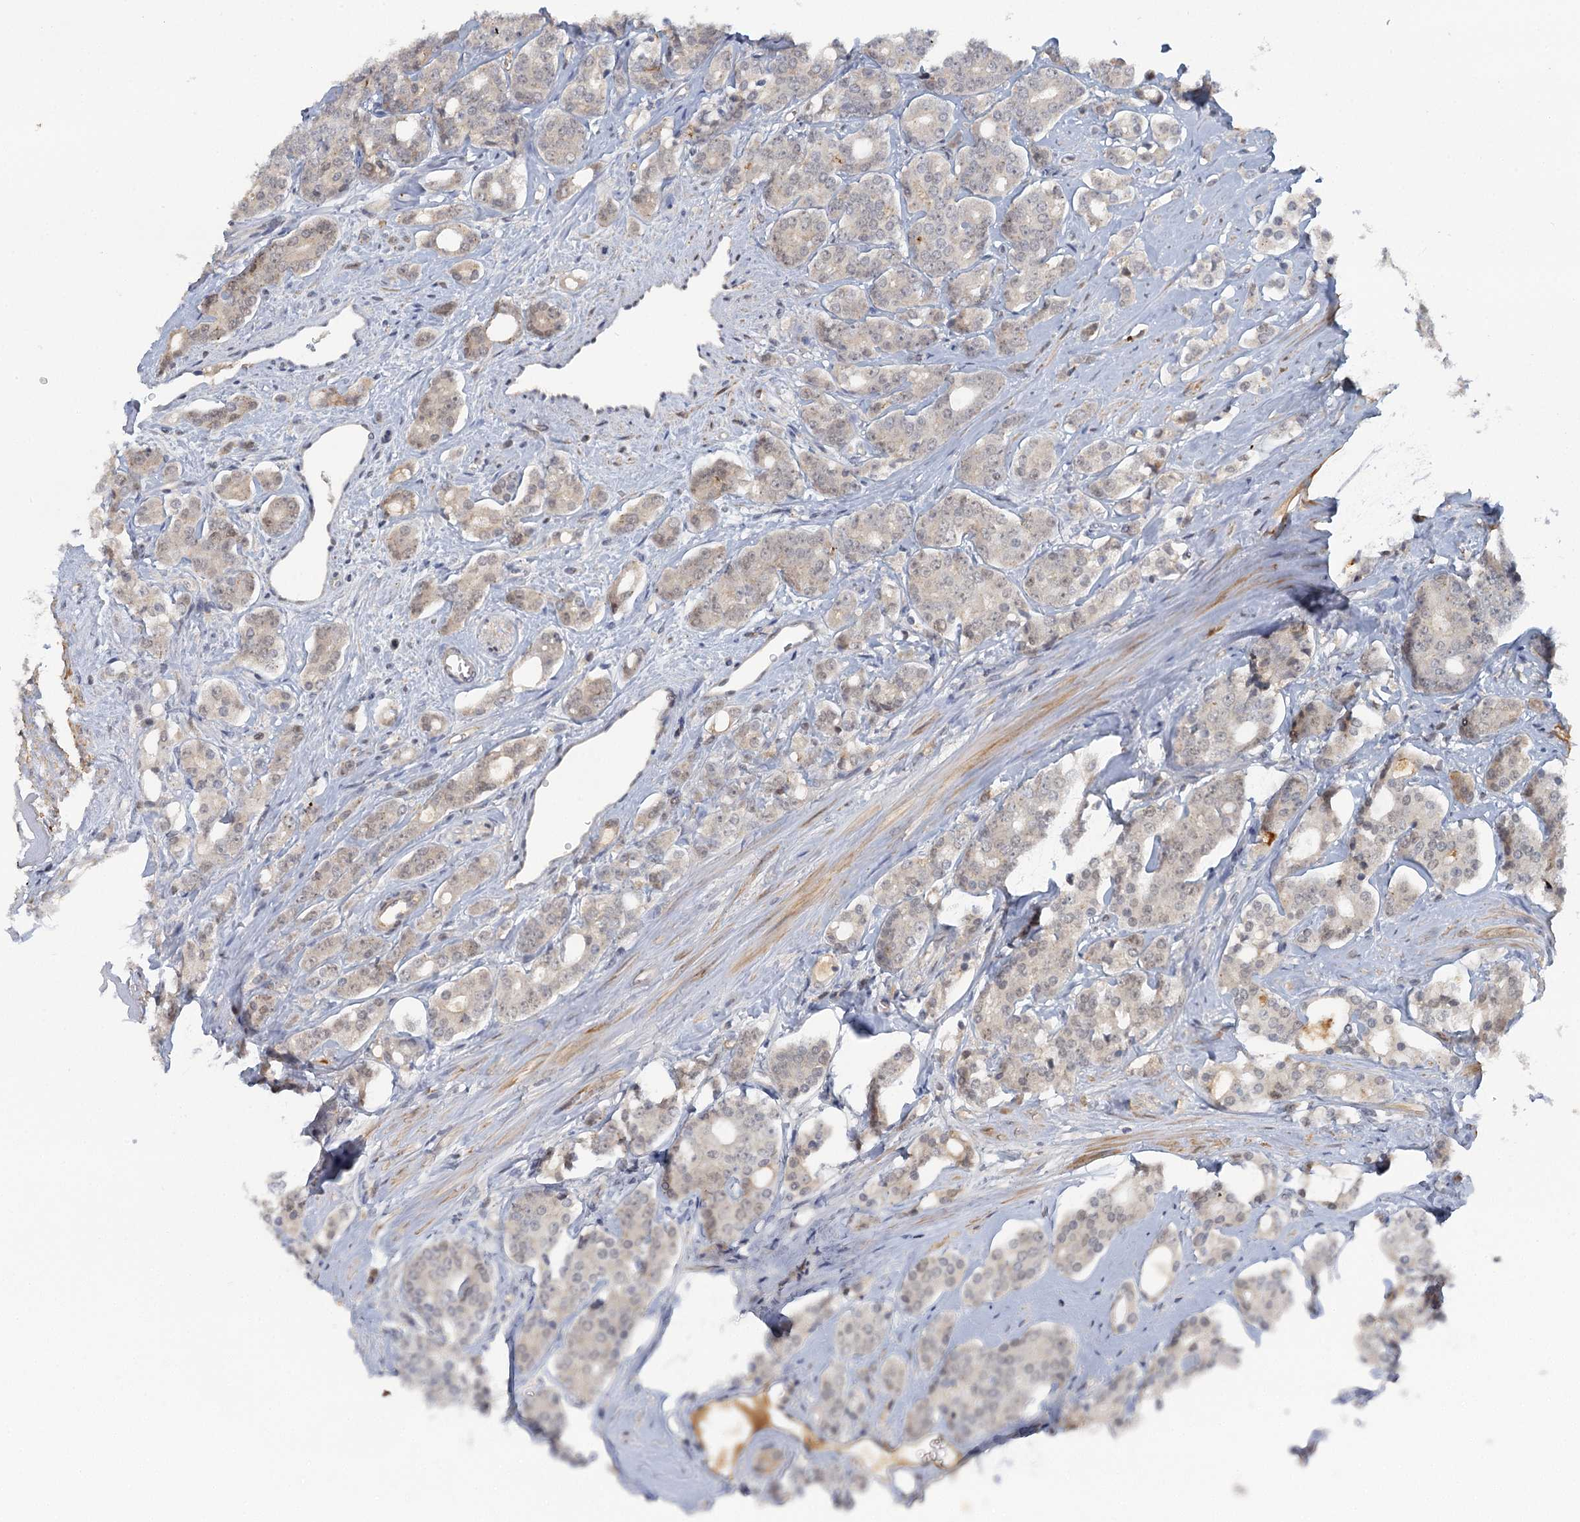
{"staining": {"intensity": "negative", "quantity": "none", "location": "none"}, "tissue": "prostate cancer", "cell_type": "Tumor cells", "image_type": "cancer", "snomed": [{"axis": "morphology", "description": "Adenocarcinoma, High grade"}, {"axis": "topography", "description": "Prostate"}], "caption": "DAB (3,3'-diaminobenzidine) immunohistochemical staining of human prostate cancer (adenocarcinoma (high-grade)) shows no significant positivity in tumor cells.", "gene": "GPATCH11", "patient": {"sex": "male", "age": 62}}